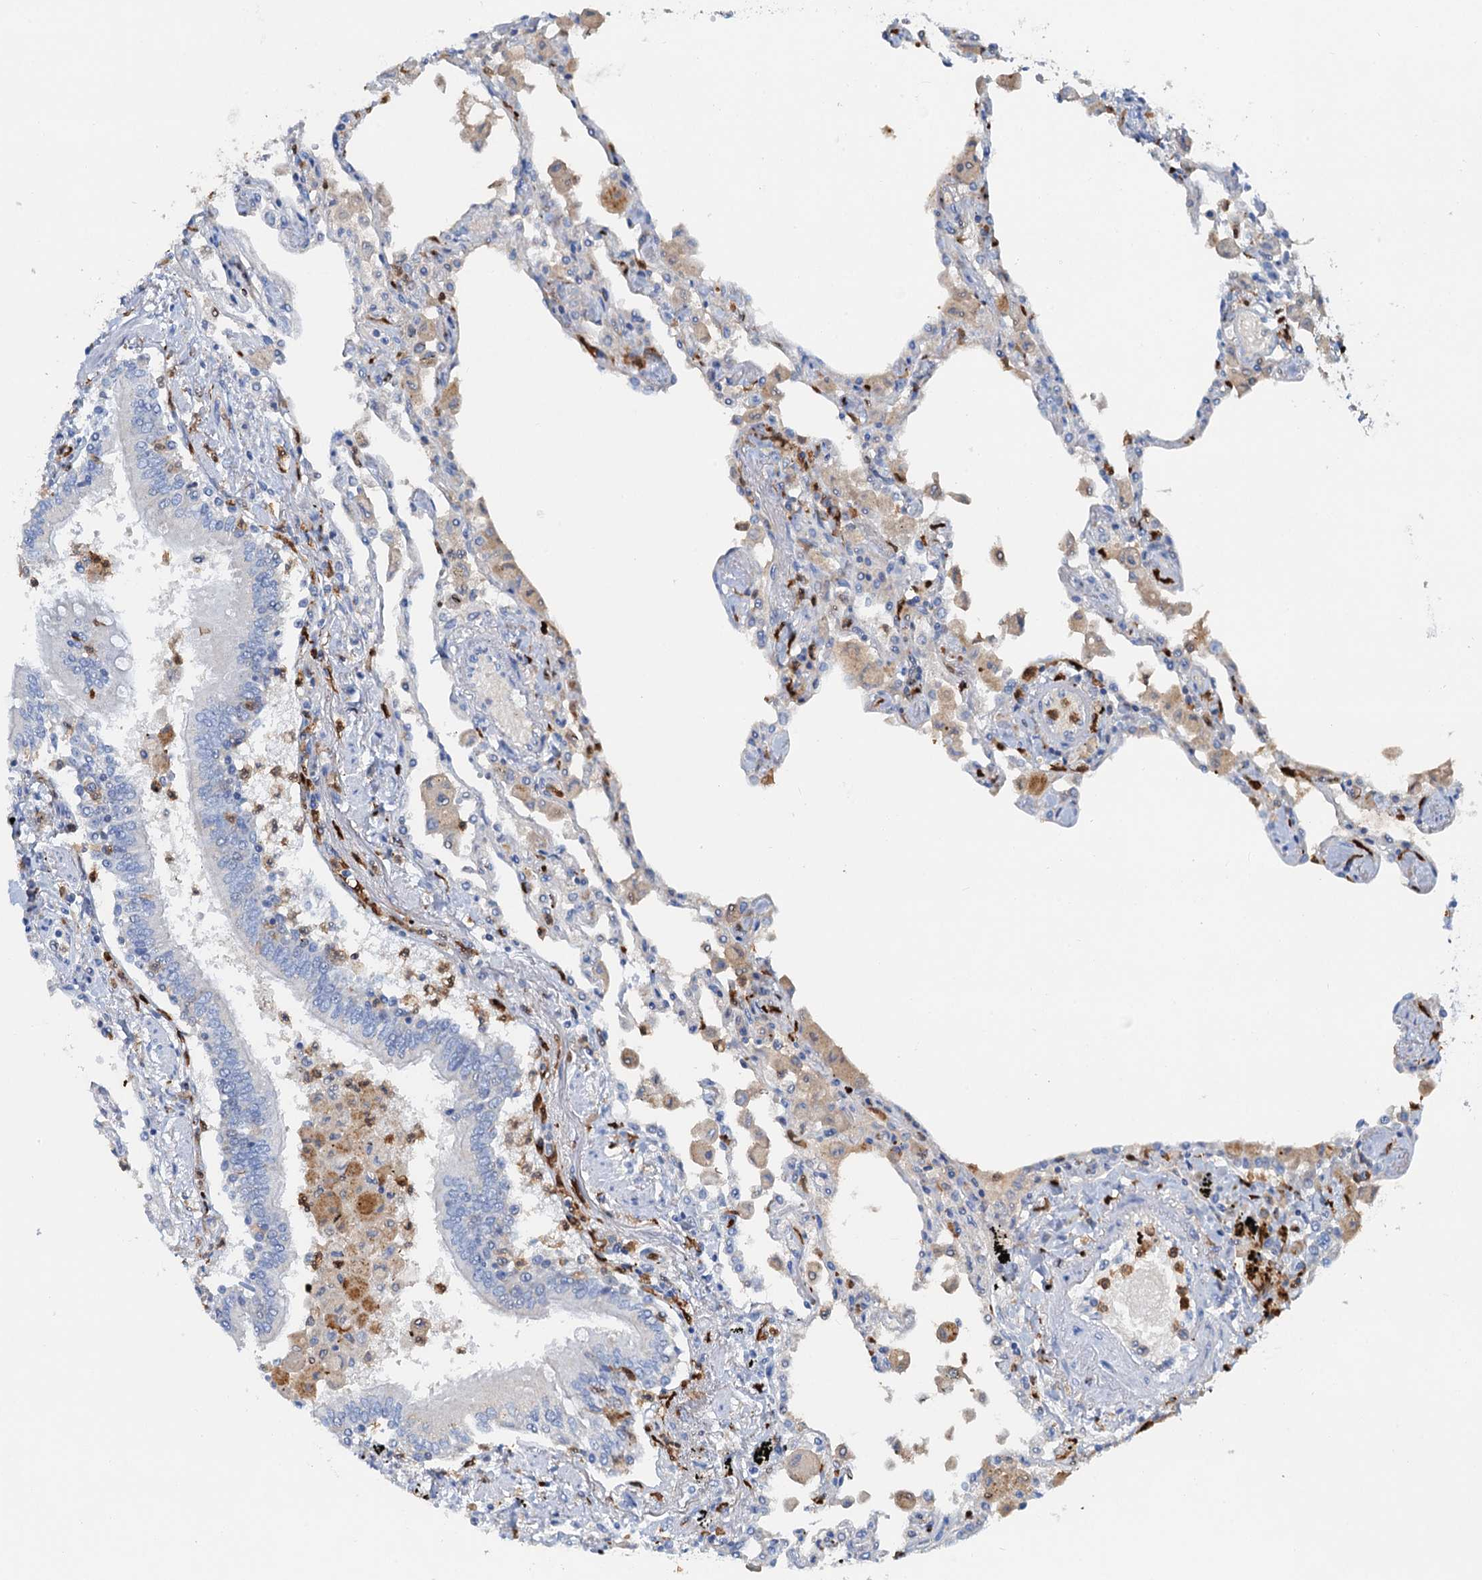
{"staining": {"intensity": "negative", "quantity": "none", "location": "none"}, "tissue": "lung", "cell_type": "Alveolar cells", "image_type": "normal", "snomed": [{"axis": "morphology", "description": "Normal tissue, NOS"}, {"axis": "topography", "description": "Bronchus"}, {"axis": "topography", "description": "Lung"}], "caption": "Alveolar cells show no significant protein expression in benign lung. The staining is performed using DAB brown chromogen with nuclei counter-stained in using hematoxylin.", "gene": "OTOA", "patient": {"sex": "female", "age": 49}}